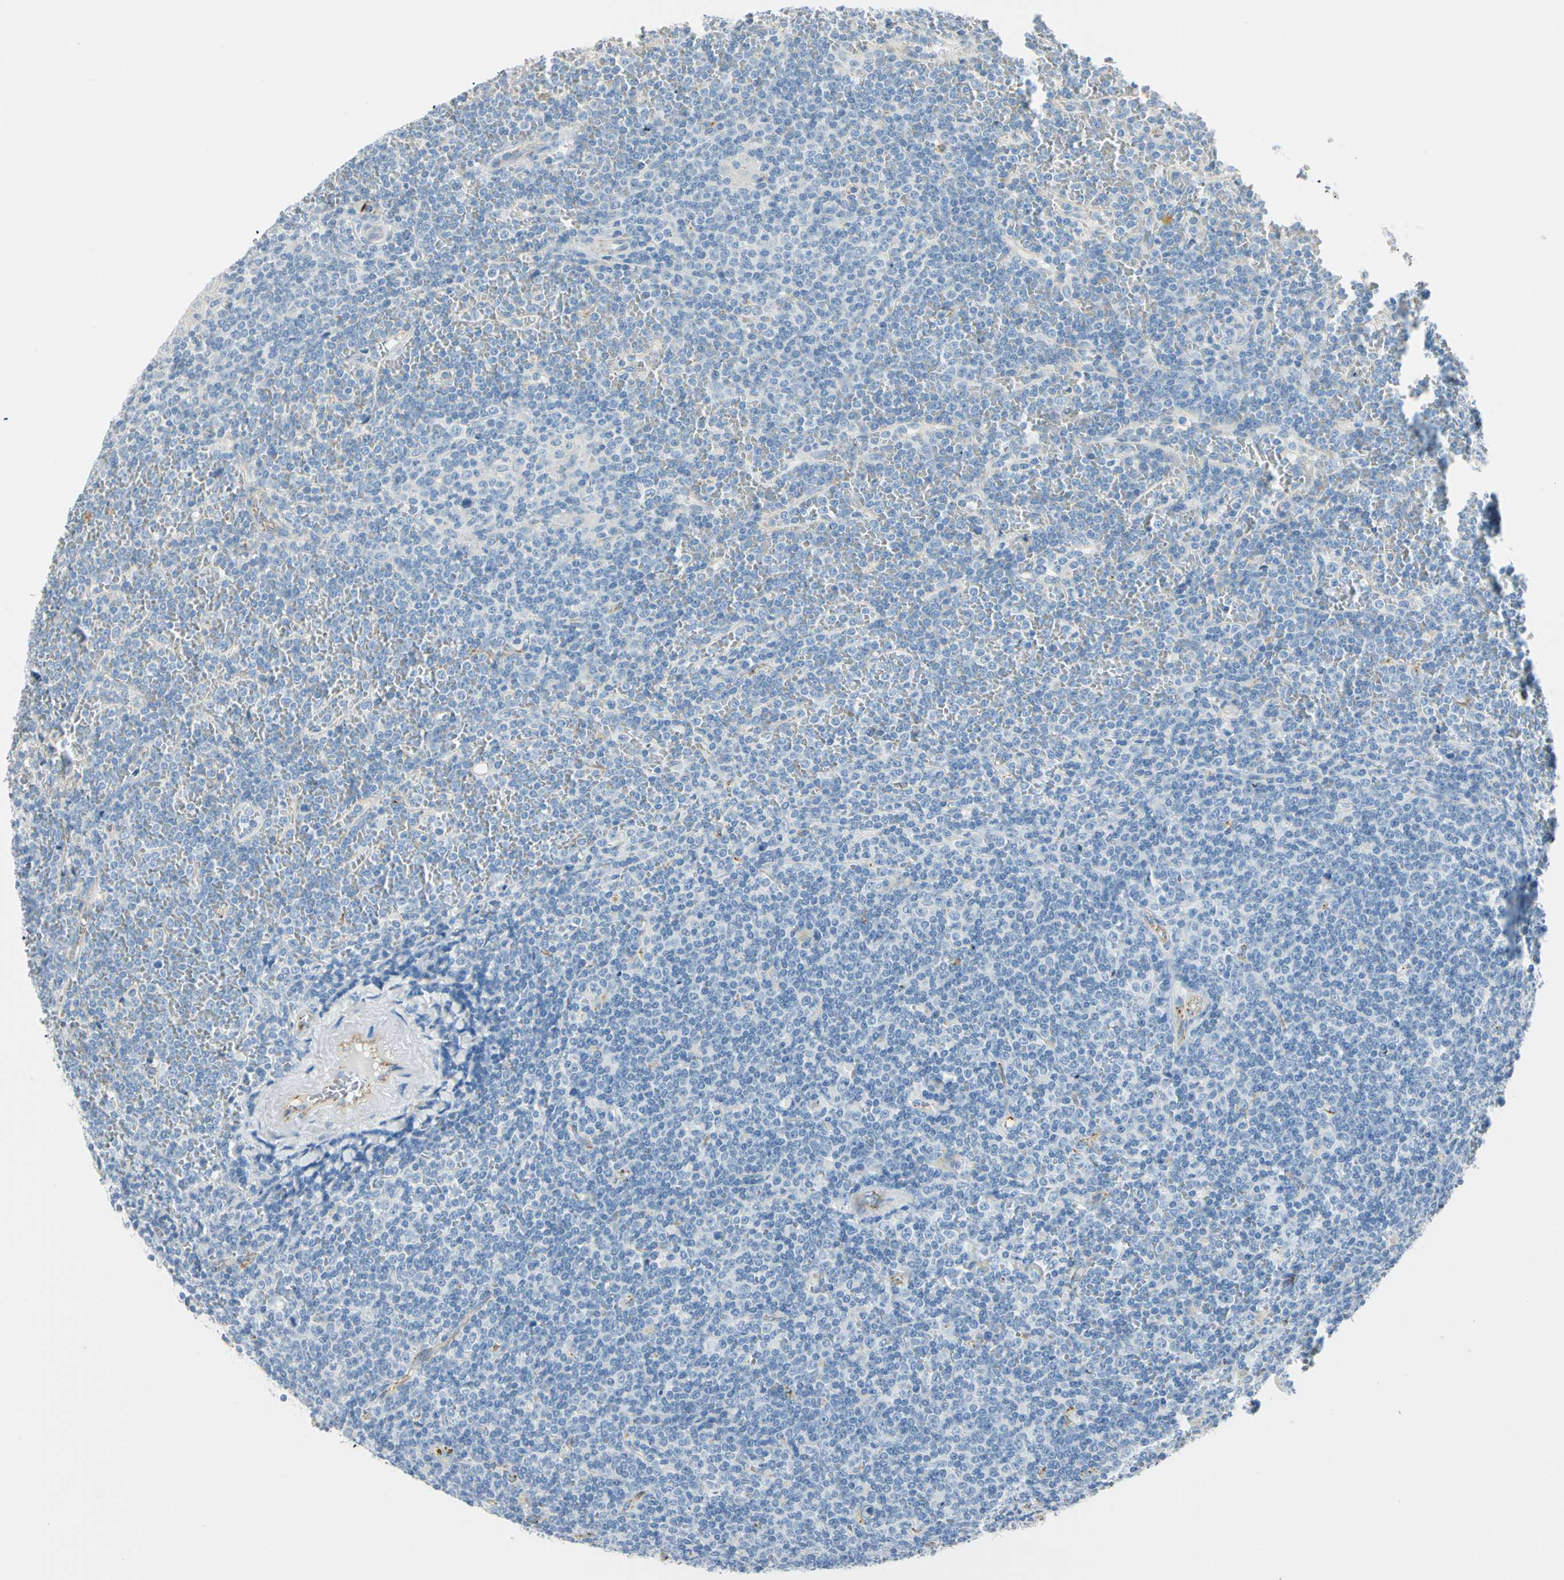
{"staining": {"intensity": "negative", "quantity": "none", "location": "none"}, "tissue": "lymphoma", "cell_type": "Tumor cells", "image_type": "cancer", "snomed": [{"axis": "morphology", "description": "Malignant lymphoma, non-Hodgkin's type, Low grade"}, {"axis": "topography", "description": "Spleen"}], "caption": "Immunohistochemistry histopathology image of neoplastic tissue: low-grade malignant lymphoma, non-Hodgkin's type stained with DAB (3,3'-diaminobenzidine) demonstrates no significant protein positivity in tumor cells. (DAB immunohistochemistry (IHC), high magnification).", "gene": "VPS9D1", "patient": {"sex": "female", "age": 19}}